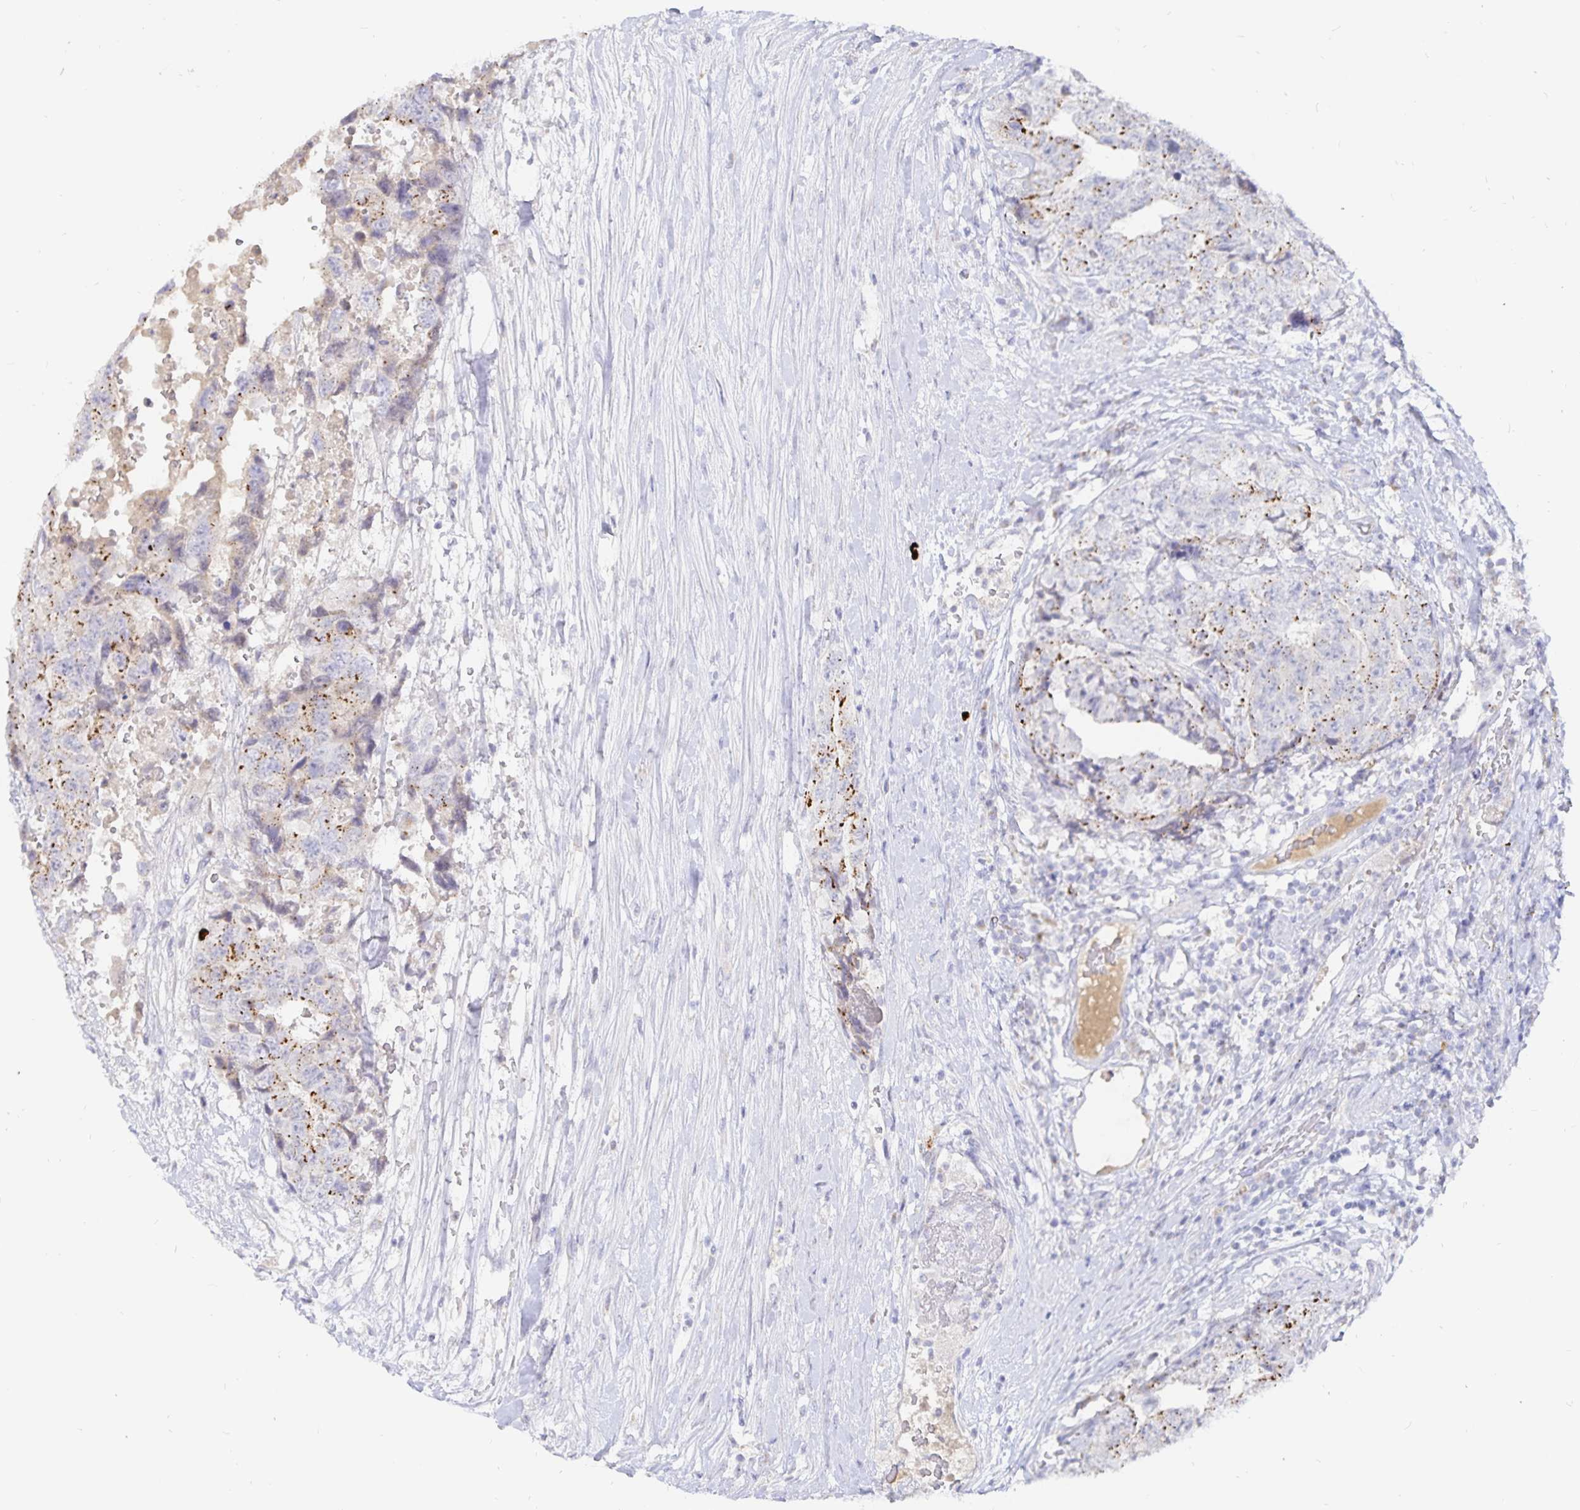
{"staining": {"intensity": "moderate", "quantity": "25%-75%", "location": "cytoplasmic/membranous"}, "tissue": "testis cancer", "cell_type": "Tumor cells", "image_type": "cancer", "snomed": [{"axis": "morphology", "description": "Carcinoma, Embryonal, NOS"}, {"axis": "topography", "description": "Testis"}], "caption": "The image displays staining of testis cancer (embryonal carcinoma), revealing moderate cytoplasmic/membranous protein staining (brown color) within tumor cells. Nuclei are stained in blue.", "gene": "PKHD1", "patient": {"sex": "male", "age": 24}}